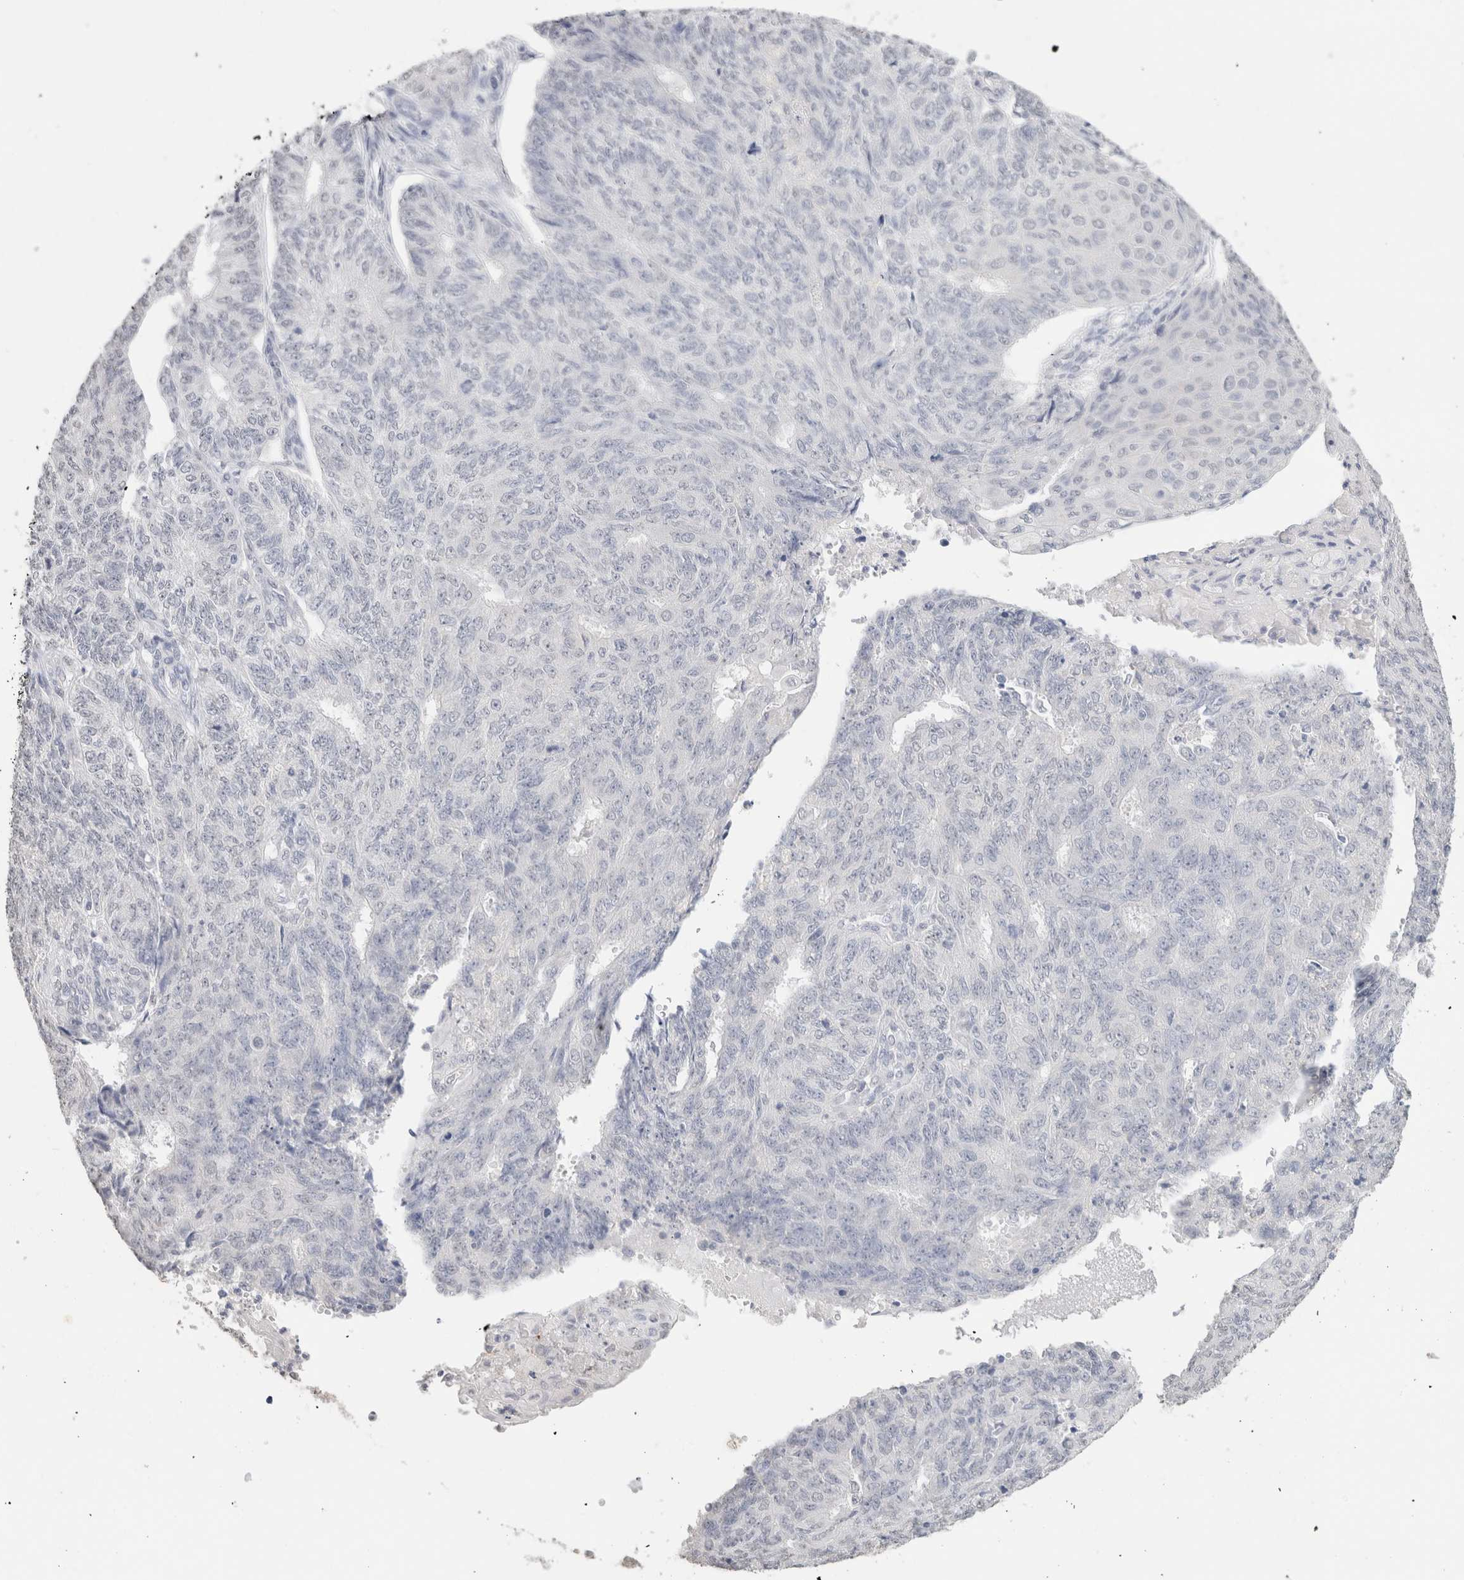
{"staining": {"intensity": "negative", "quantity": "none", "location": "none"}, "tissue": "endometrial cancer", "cell_type": "Tumor cells", "image_type": "cancer", "snomed": [{"axis": "morphology", "description": "Adenocarcinoma, NOS"}, {"axis": "topography", "description": "Endometrium"}], "caption": "DAB (3,3'-diaminobenzidine) immunohistochemical staining of endometrial cancer demonstrates no significant positivity in tumor cells.", "gene": "CD80", "patient": {"sex": "female", "age": 32}}